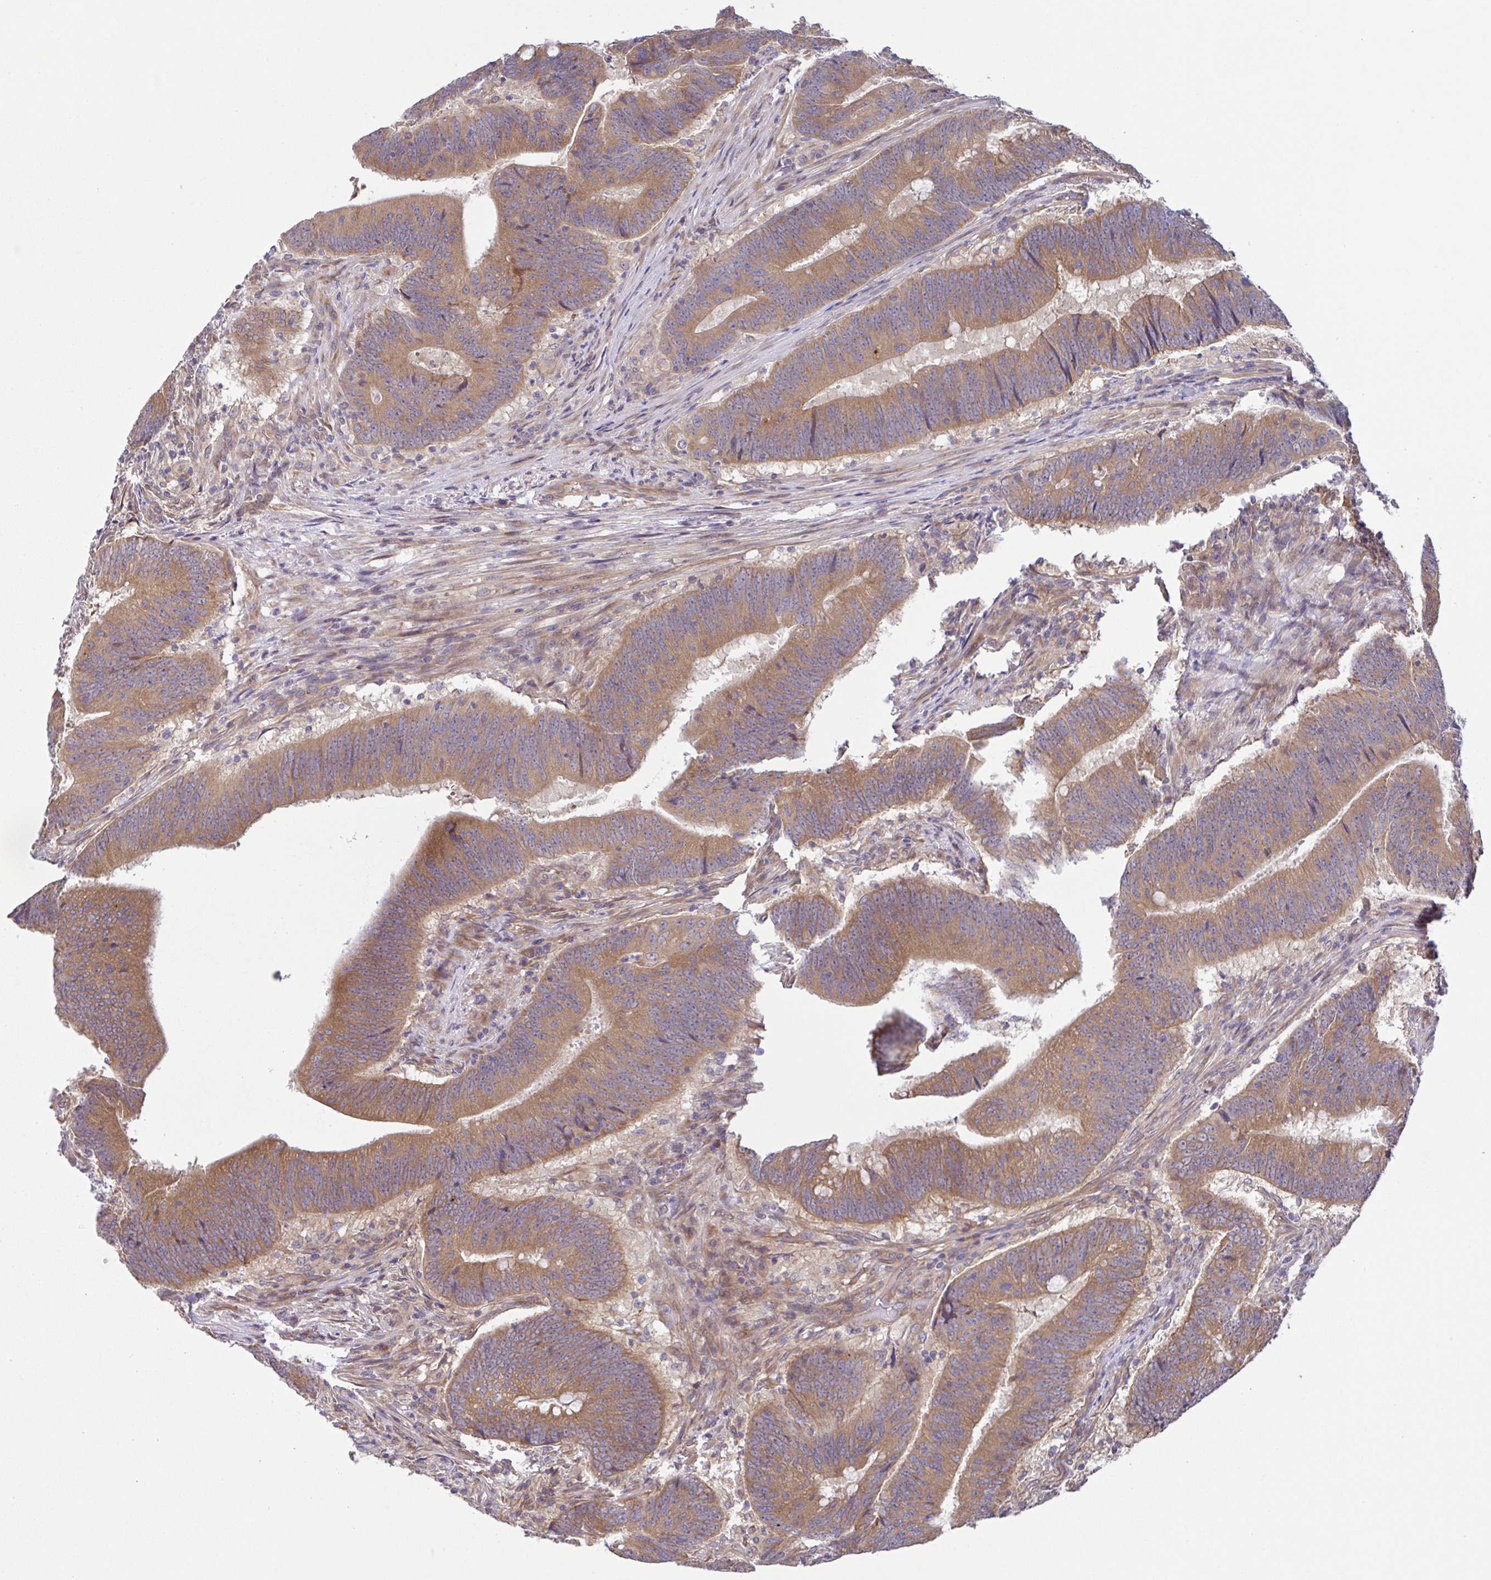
{"staining": {"intensity": "moderate", "quantity": ">75%", "location": "cytoplasmic/membranous"}, "tissue": "colorectal cancer", "cell_type": "Tumor cells", "image_type": "cancer", "snomed": [{"axis": "morphology", "description": "Adenocarcinoma, NOS"}, {"axis": "topography", "description": "Colon"}], "caption": "This micrograph reveals IHC staining of adenocarcinoma (colorectal), with medium moderate cytoplasmic/membranous positivity in about >75% of tumor cells.", "gene": "UBE4A", "patient": {"sex": "female", "age": 87}}